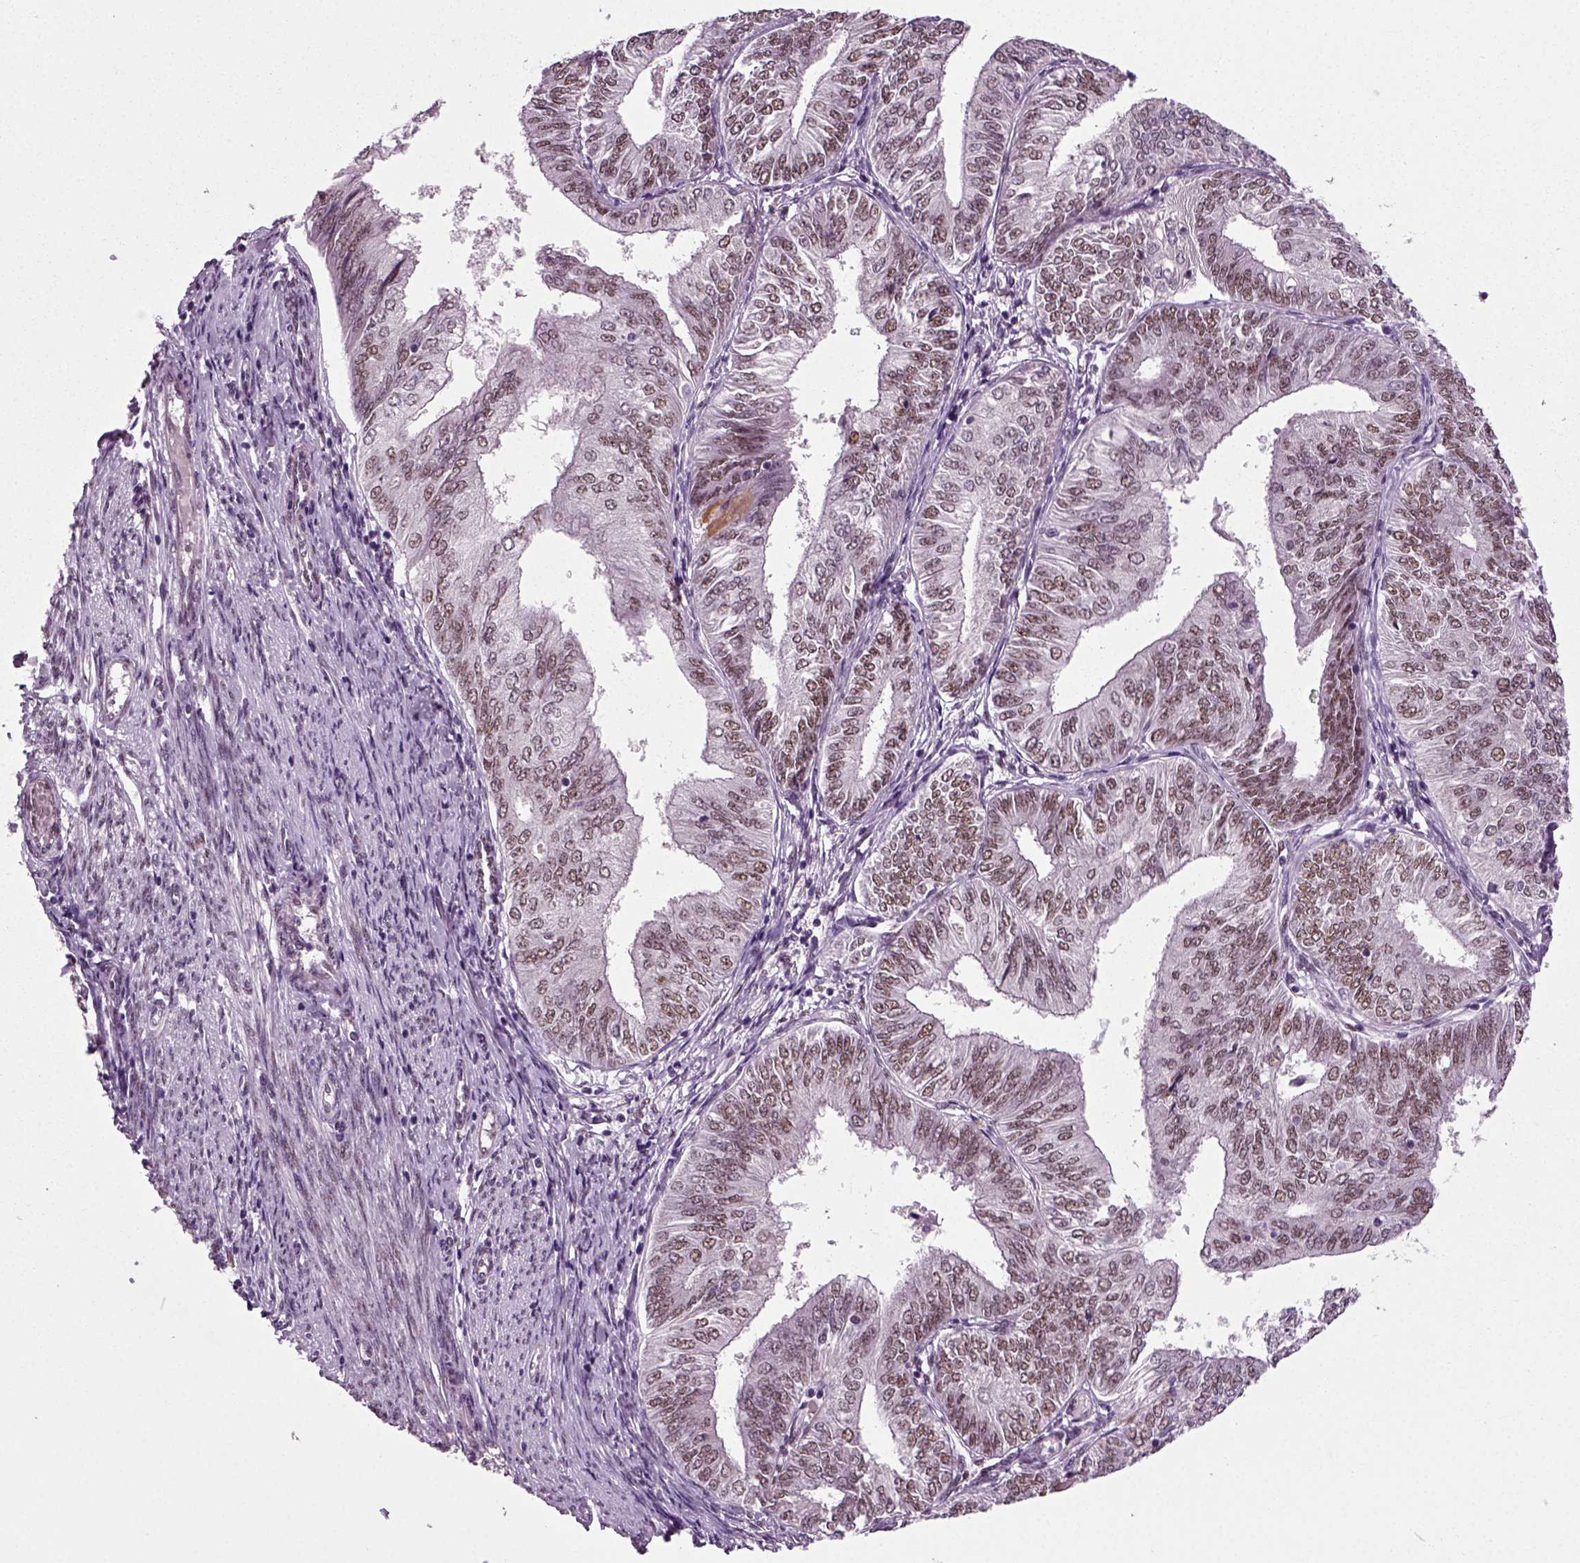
{"staining": {"intensity": "moderate", "quantity": ">75%", "location": "nuclear"}, "tissue": "endometrial cancer", "cell_type": "Tumor cells", "image_type": "cancer", "snomed": [{"axis": "morphology", "description": "Adenocarcinoma, NOS"}, {"axis": "topography", "description": "Endometrium"}], "caption": "A micrograph of endometrial cancer (adenocarcinoma) stained for a protein exhibits moderate nuclear brown staining in tumor cells.", "gene": "RCOR3", "patient": {"sex": "female", "age": 58}}